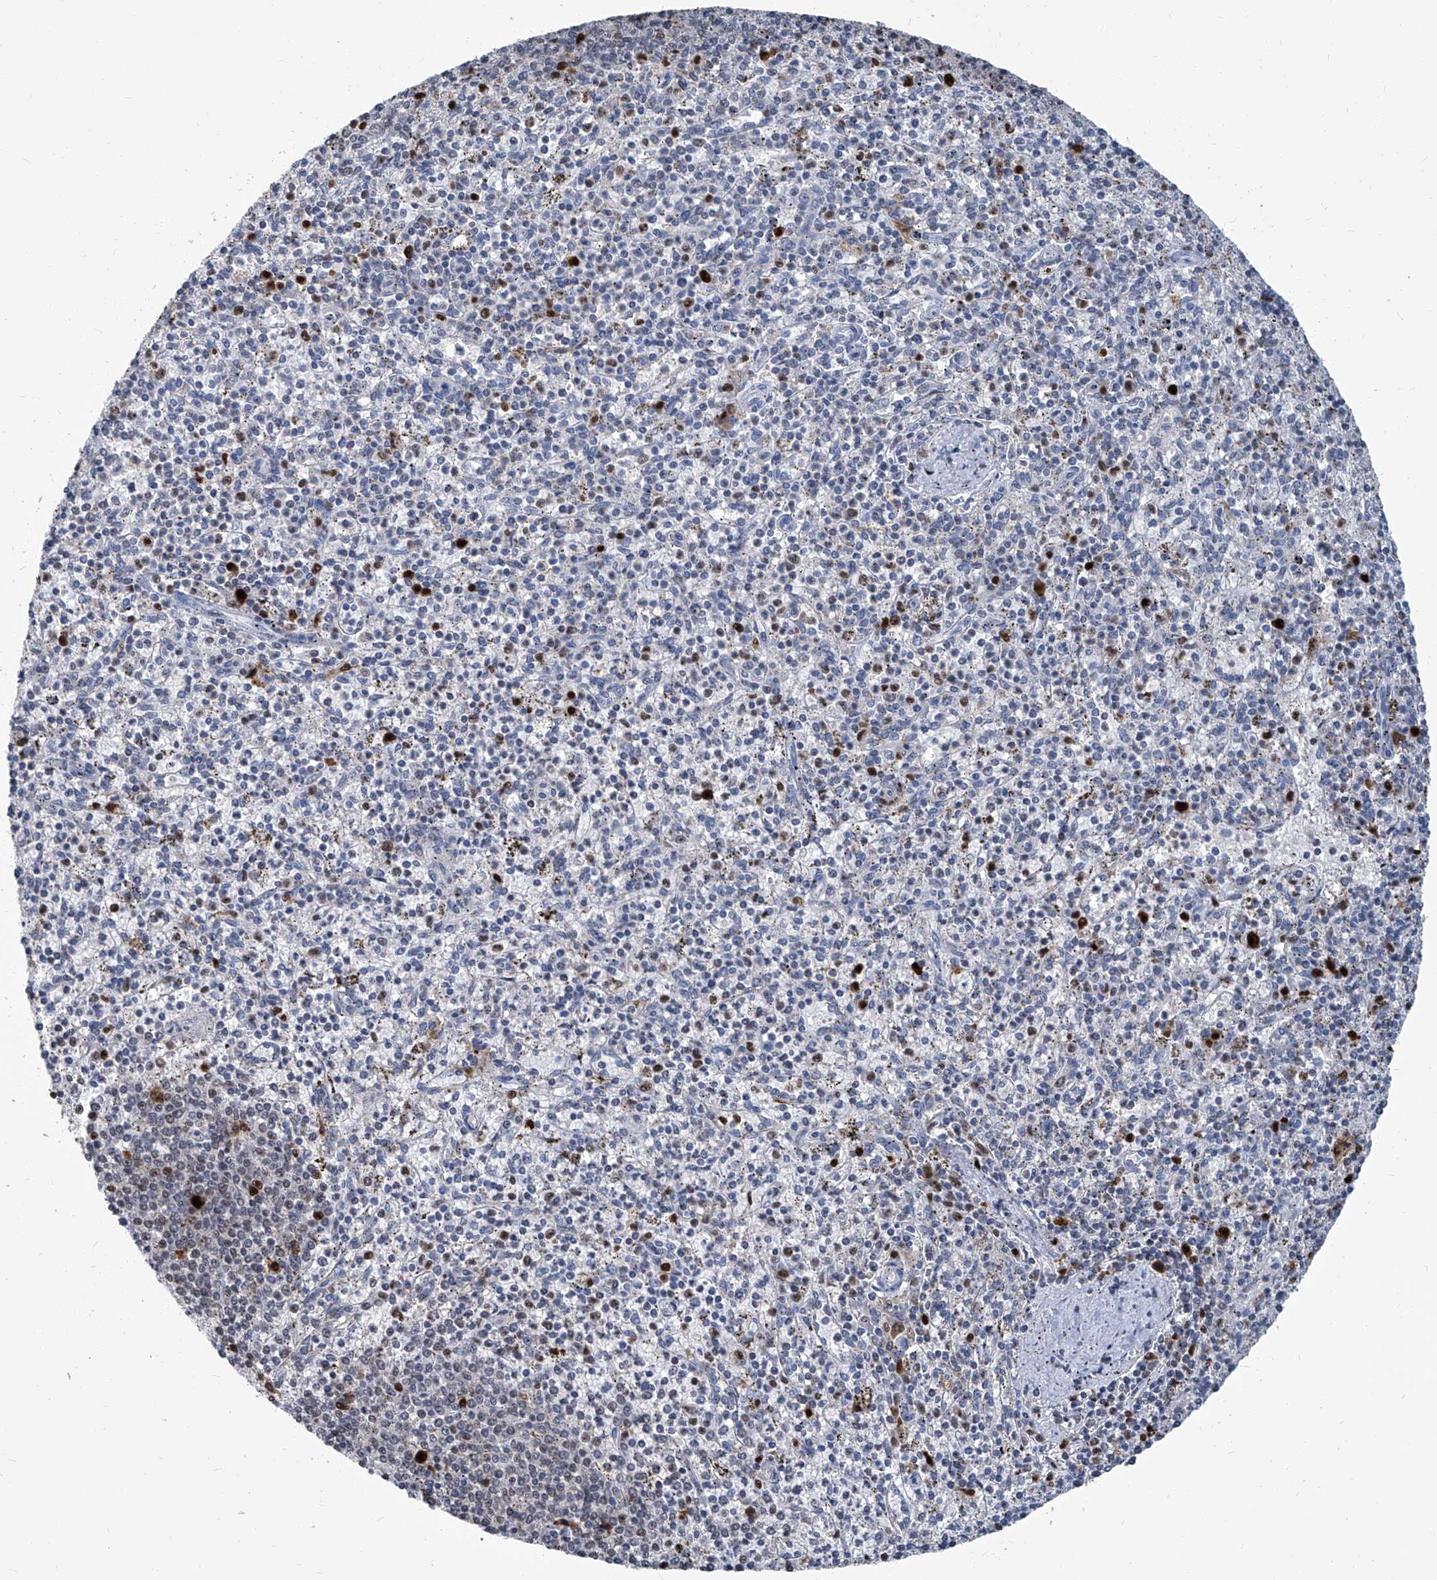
{"staining": {"intensity": "strong", "quantity": "<25%", "location": "cytoplasmic/membranous,nuclear"}, "tissue": "spleen", "cell_type": "Cells in red pulp", "image_type": "normal", "snomed": [{"axis": "morphology", "description": "Normal tissue, NOS"}, {"axis": "topography", "description": "Spleen"}], "caption": "Immunohistochemistry of benign spleen displays medium levels of strong cytoplasmic/membranous,nuclear positivity in about <25% of cells in red pulp.", "gene": "PCNA", "patient": {"sex": "male", "age": 72}}